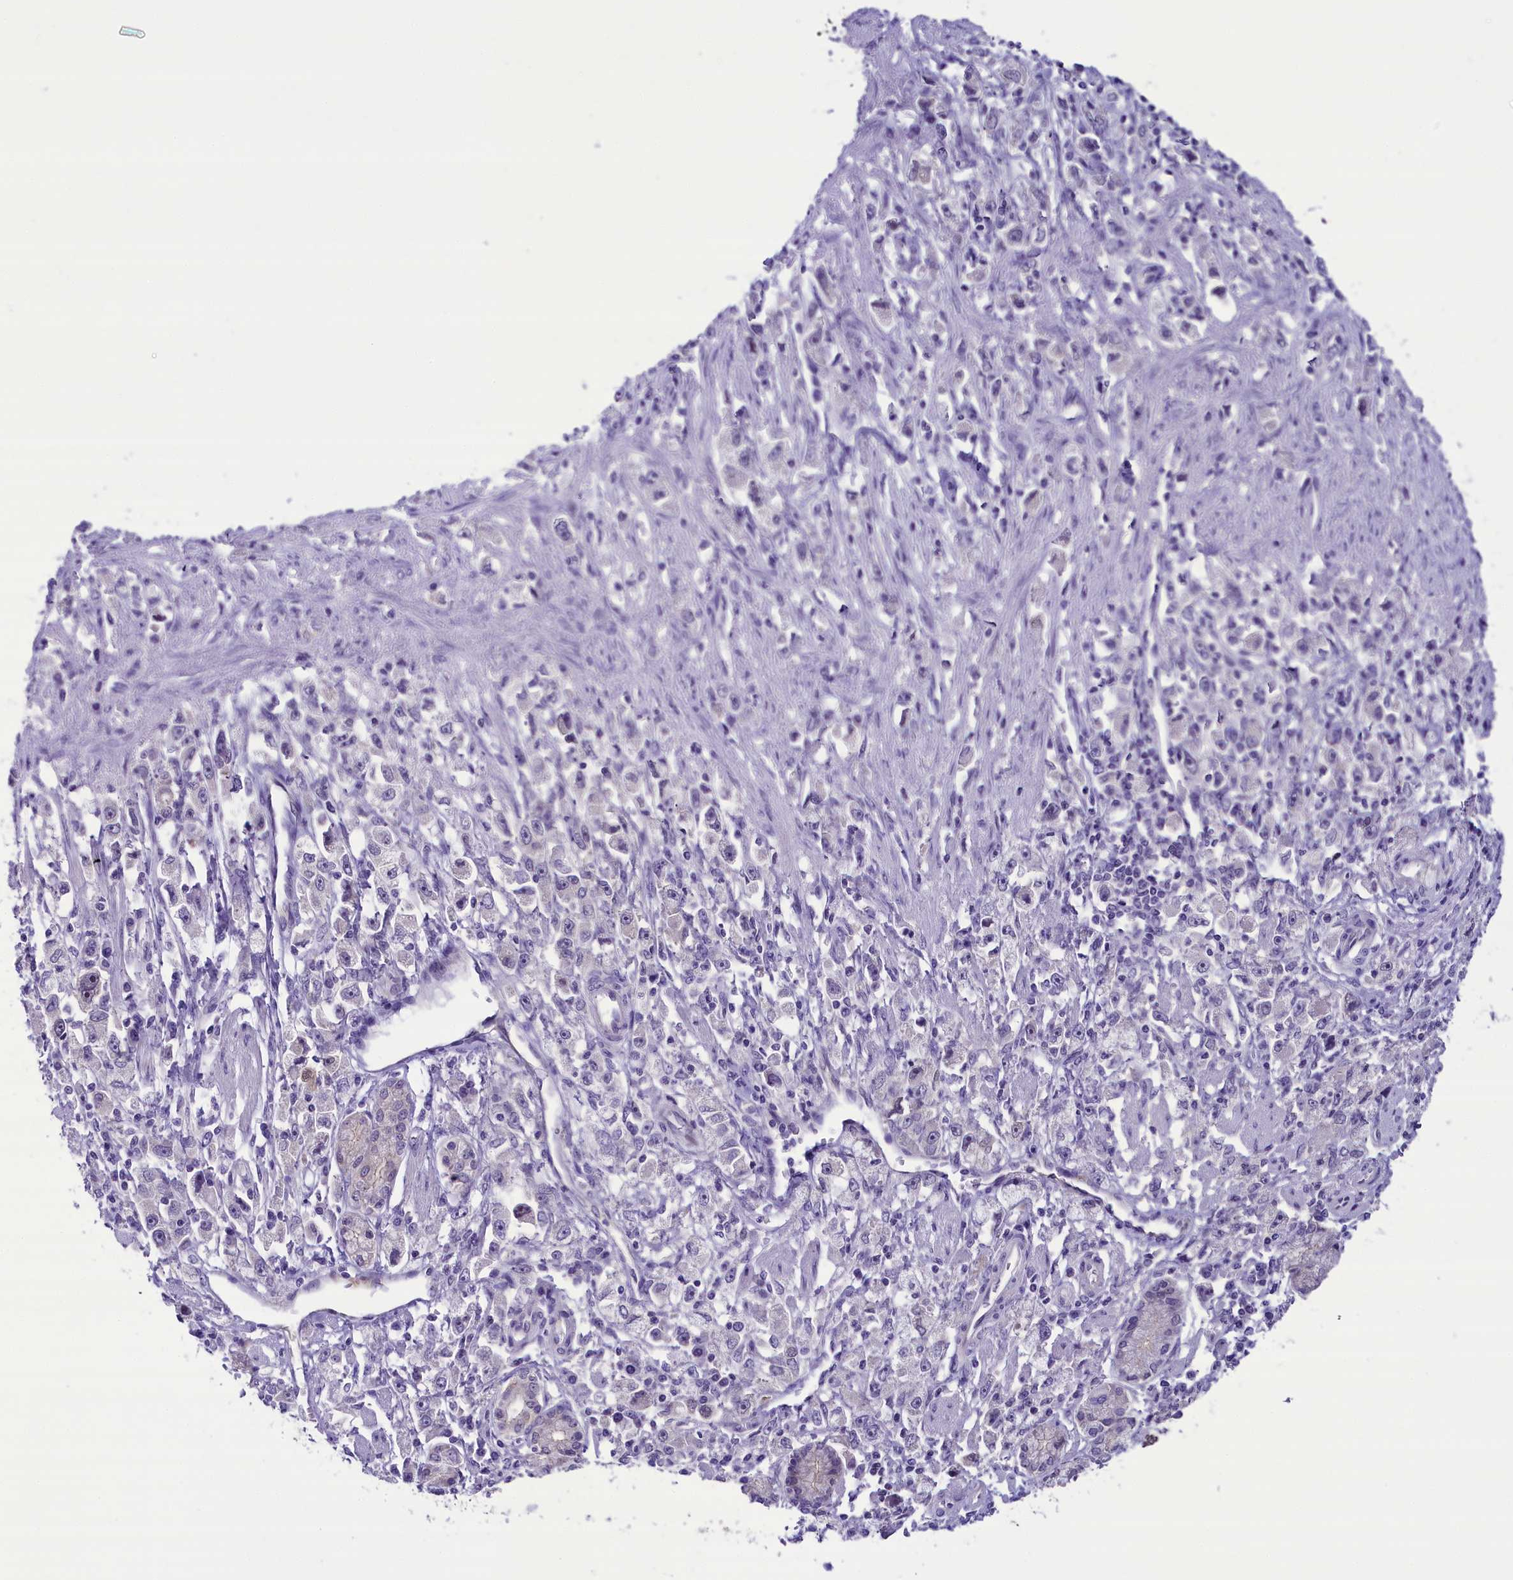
{"staining": {"intensity": "negative", "quantity": "none", "location": "none"}, "tissue": "stomach cancer", "cell_type": "Tumor cells", "image_type": "cancer", "snomed": [{"axis": "morphology", "description": "Adenocarcinoma, NOS"}, {"axis": "topography", "description": "Stomach"}], "caption": "High magnification brightfield microscopy of stomach cancer (adenocarcinoma) stained with DAB (brown) and counterstained with hematoxylin (blue): tumor cells show no significant staining.", "gene": "PRR15", "patient": {"sex": "female", "age": 59}}